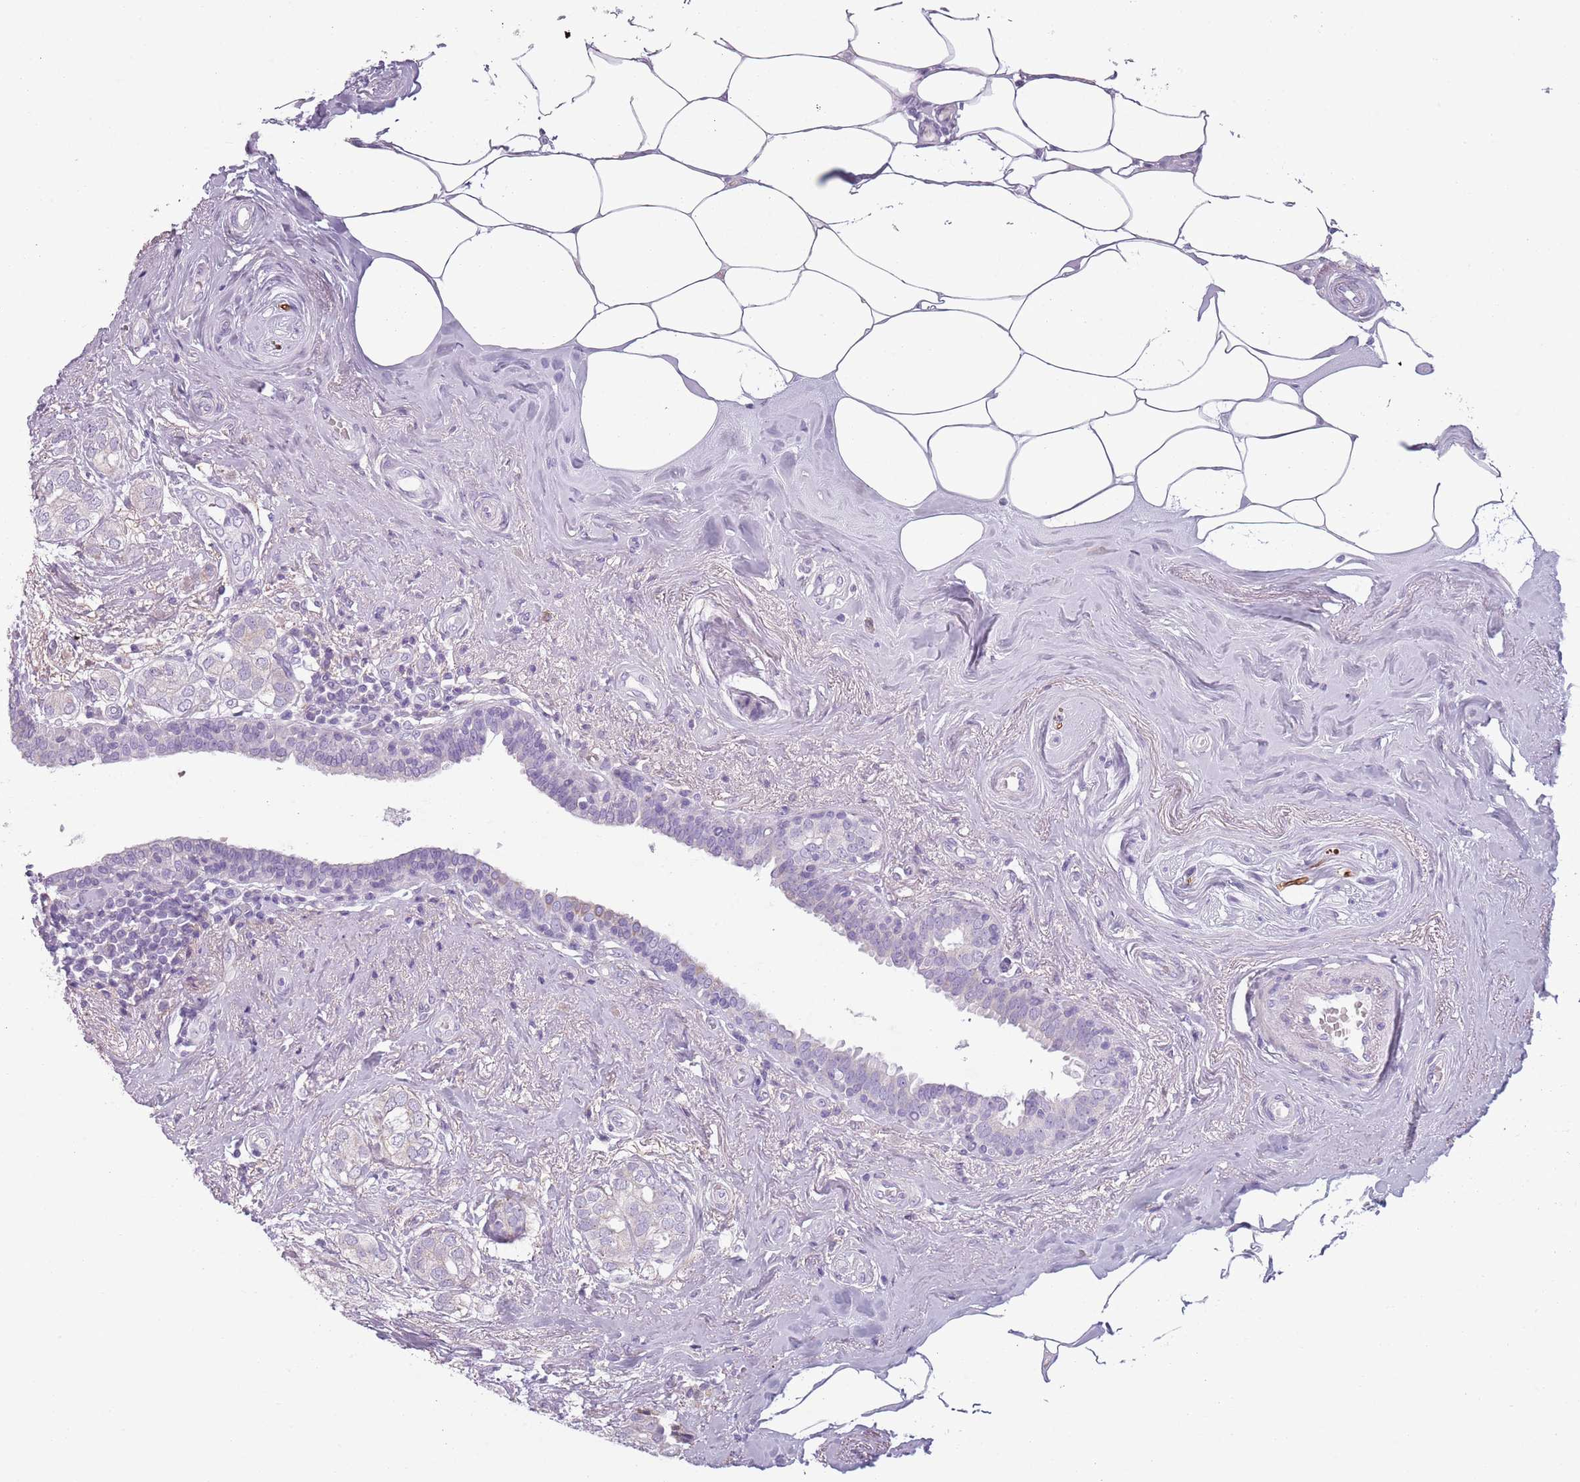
{"staining": {"intensity": "negative", "quantity": "none", "location": "none"}, "tissue": "breast cancer", "cell_type": "Tumor cells", "image_type": "cancer", "snomed": [{"axis": "morphology", "description": "Duct carcinoma"}, {"axis": "topography", "description": "Breast"}], "caption": "This is an IHC photomicrograph of breast infiltrating ductal carcinoma. There is no positivity in tumor cells.", "gene": "MEGF8", "patient": {"sex": "female", "age": 73}}